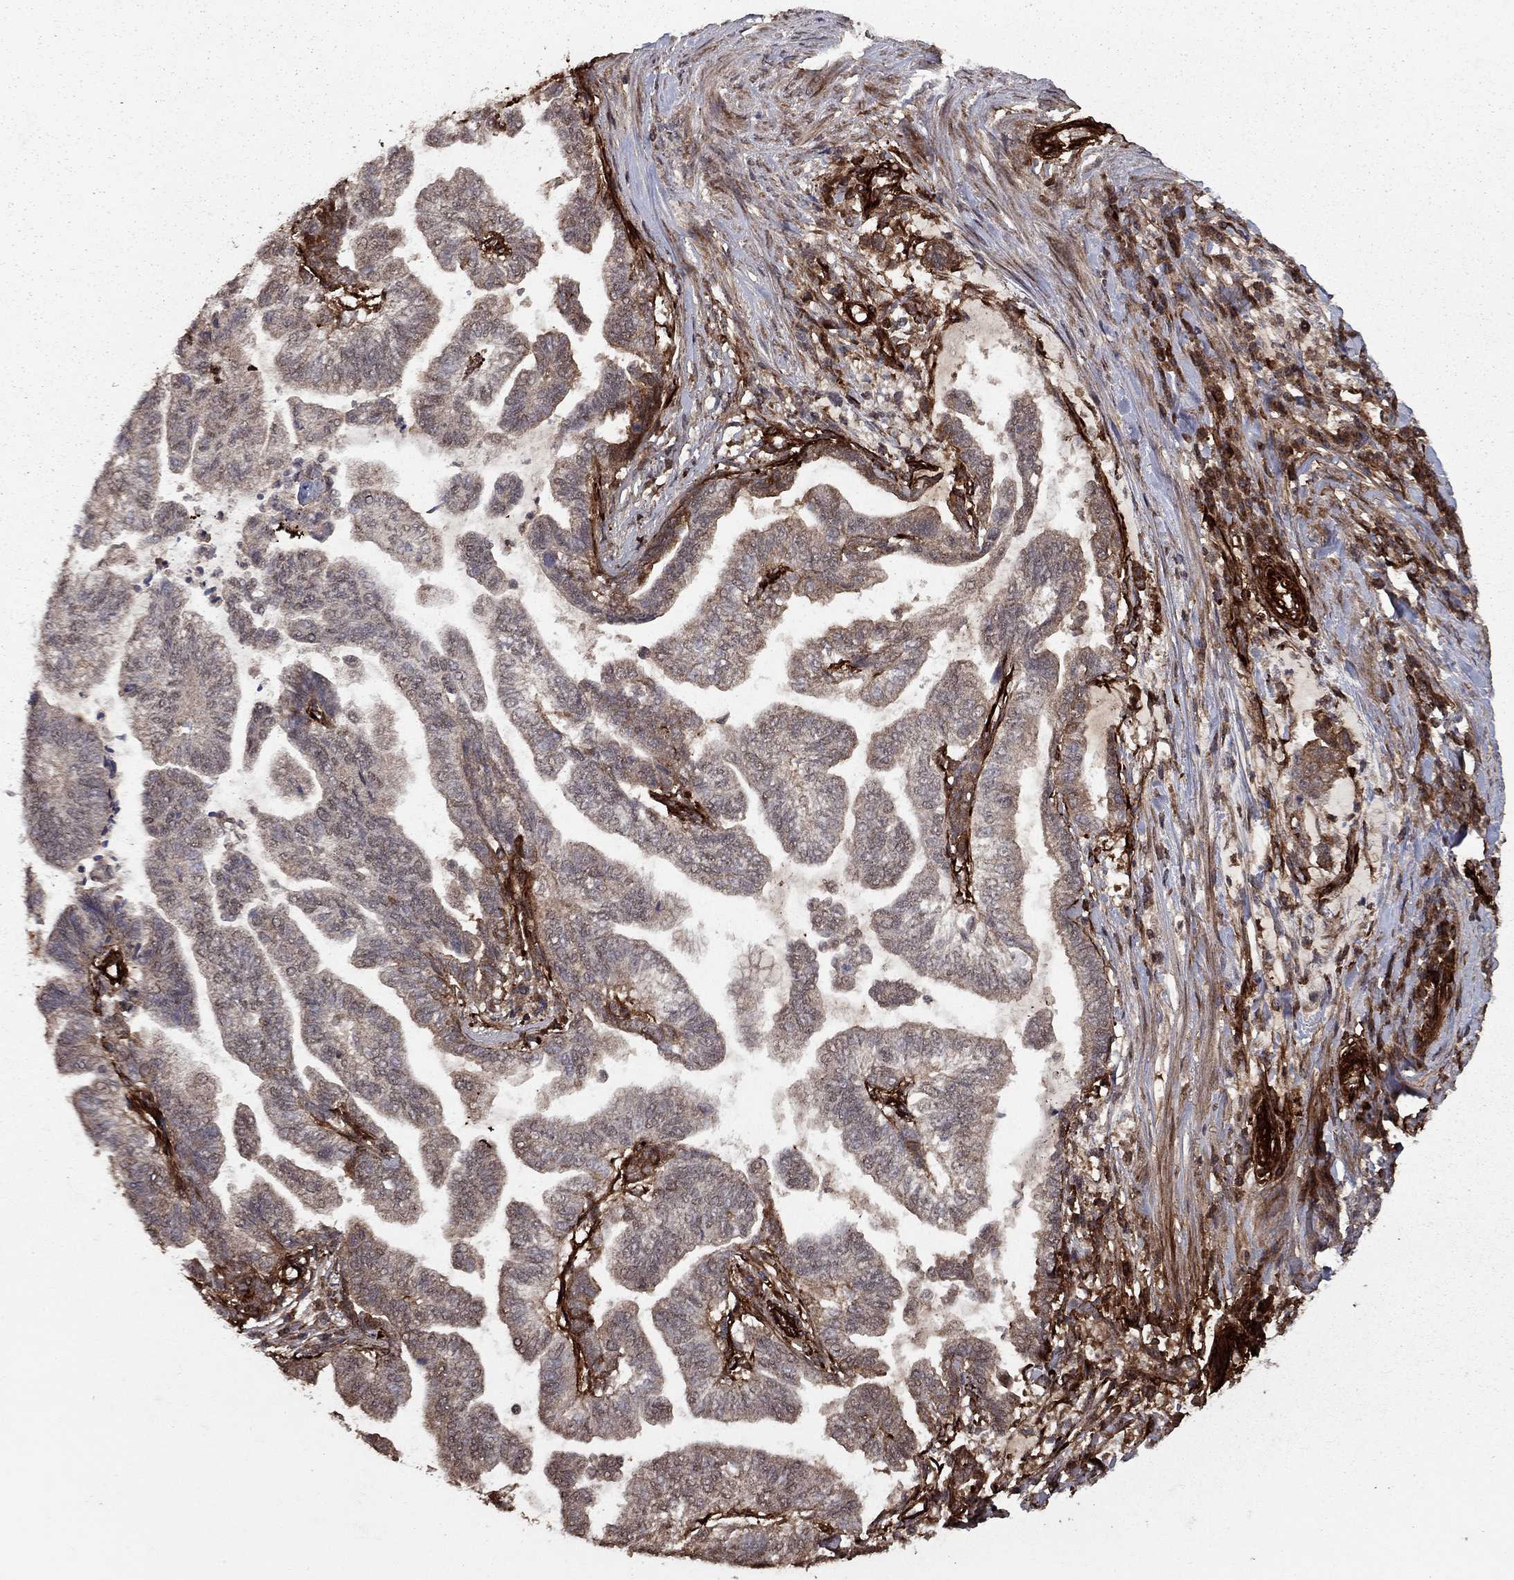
{"staining": {"intensity": "moderate", "quantity": "25%-75%", "location": "cytoplasmic/membranous"}, "tissue": "stomach cancer", "cell_type": "Tumor cells", "image_type": "cancer", "snomed": [{"axis": "morphology", "description": "Adenocarcinoma, NOS"}, {"axis": "topography", "description": "Stomach"}], "caption": "The micrograph exhibits staining of stomach adenocarcinoma, revealing moderate cytoplasmic/membranous protein staining (brown color) within tumor cells.", "gene": "COL18A1", "patient": {"sex": "male", "age": 83}}